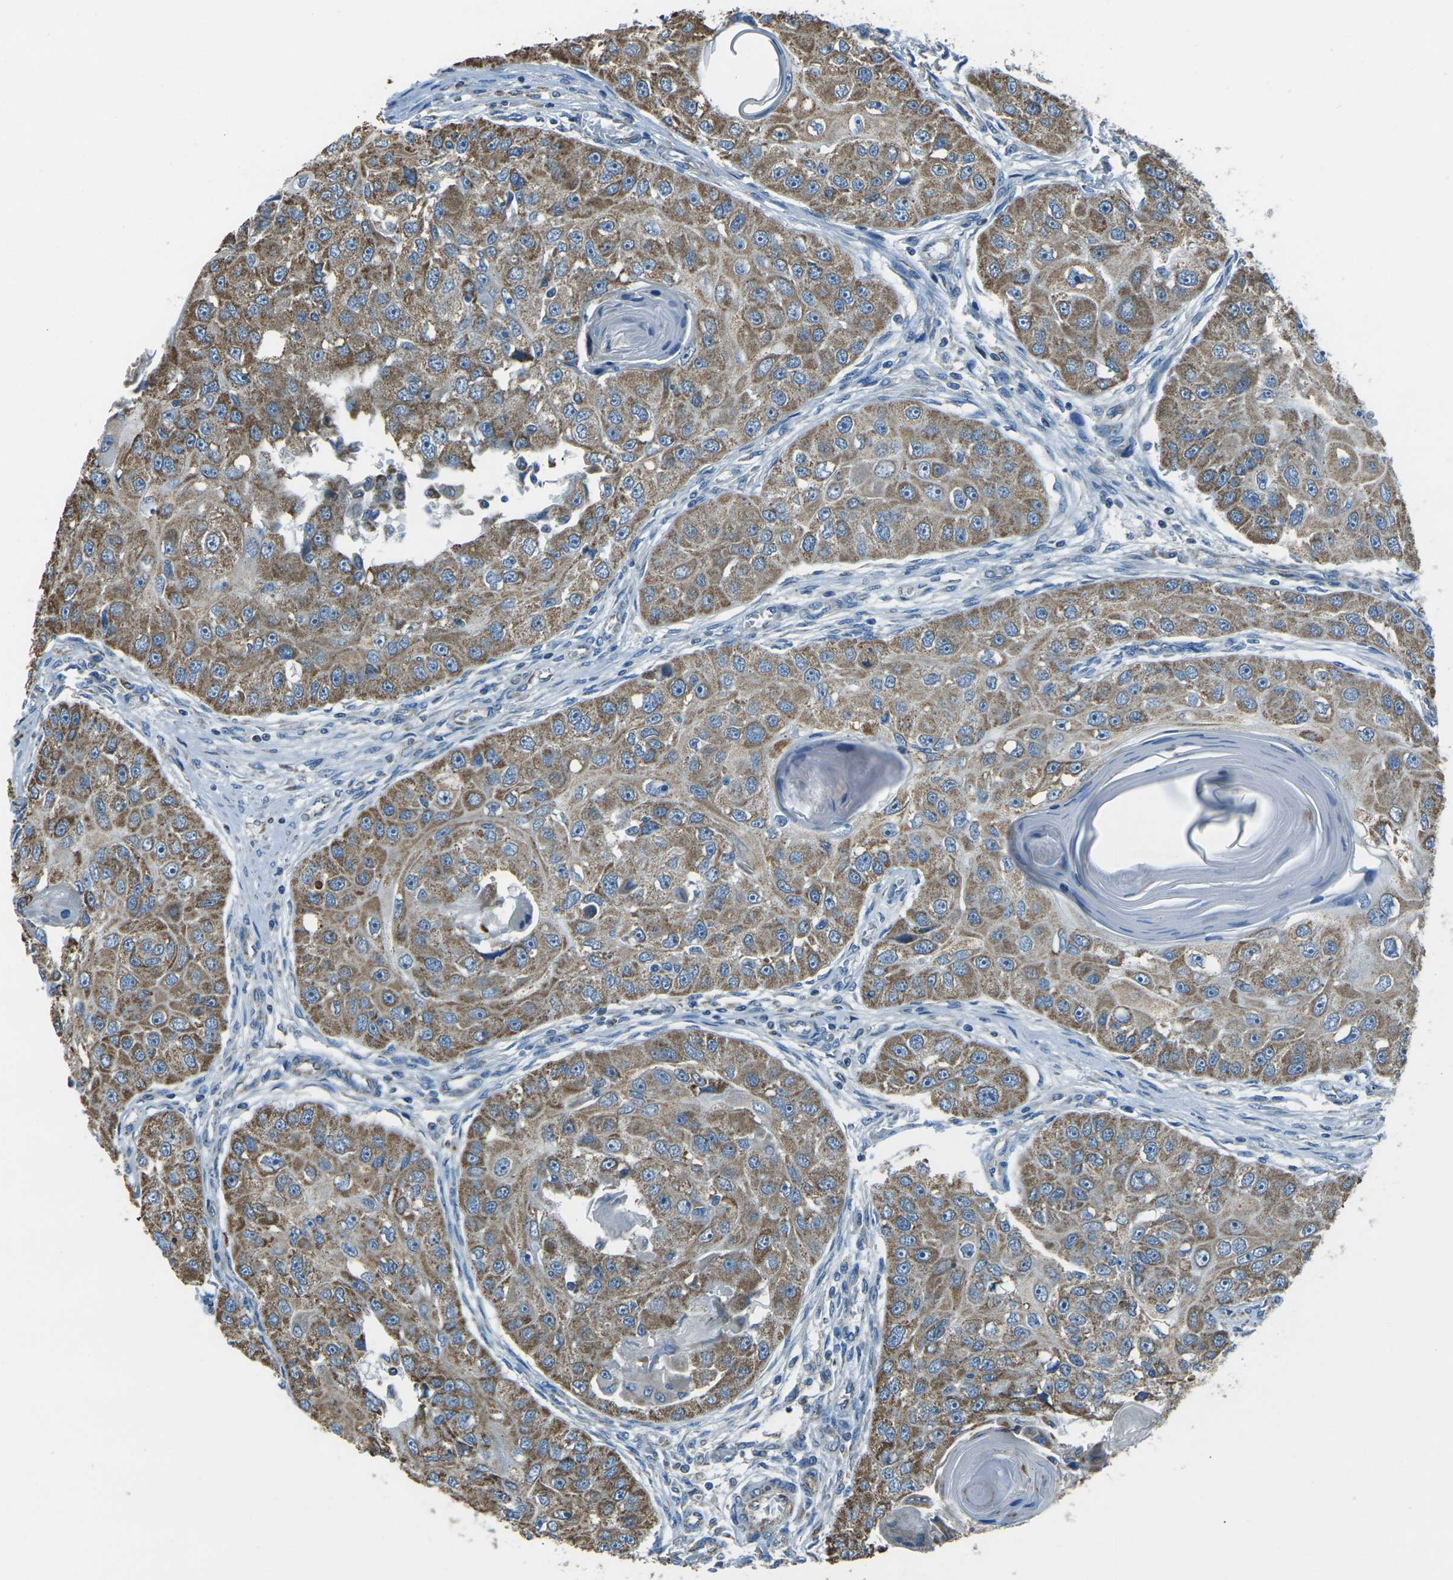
{"staining": {"intensity": "moderate", "quantity": ">75%", "location": "cytoplasmic/membranous"}, "tissue": "head and neck cancer", "cell_type": "Tumor cells", "image_type": "cancer", "snomed": [{"axis": "morphology", "description": "Normal tissue, NOS"}, {"axis": "morphology", "description": "Squamous cell carcinoma, NOS"}, {"axis": "topography", "description": "Skeletal muscle"}, {"axis": "topography", "description": "Head-Neck"}], "caption": "There is medium levels of moderate cytoplasmic/membranous staining in tumor cells of head and neck squamous cell carcinoma, as demonstrated by immunohistochemical staining (brown color).", "gene": "IRF3", "patient": {"sex": "male", "age": 51}}